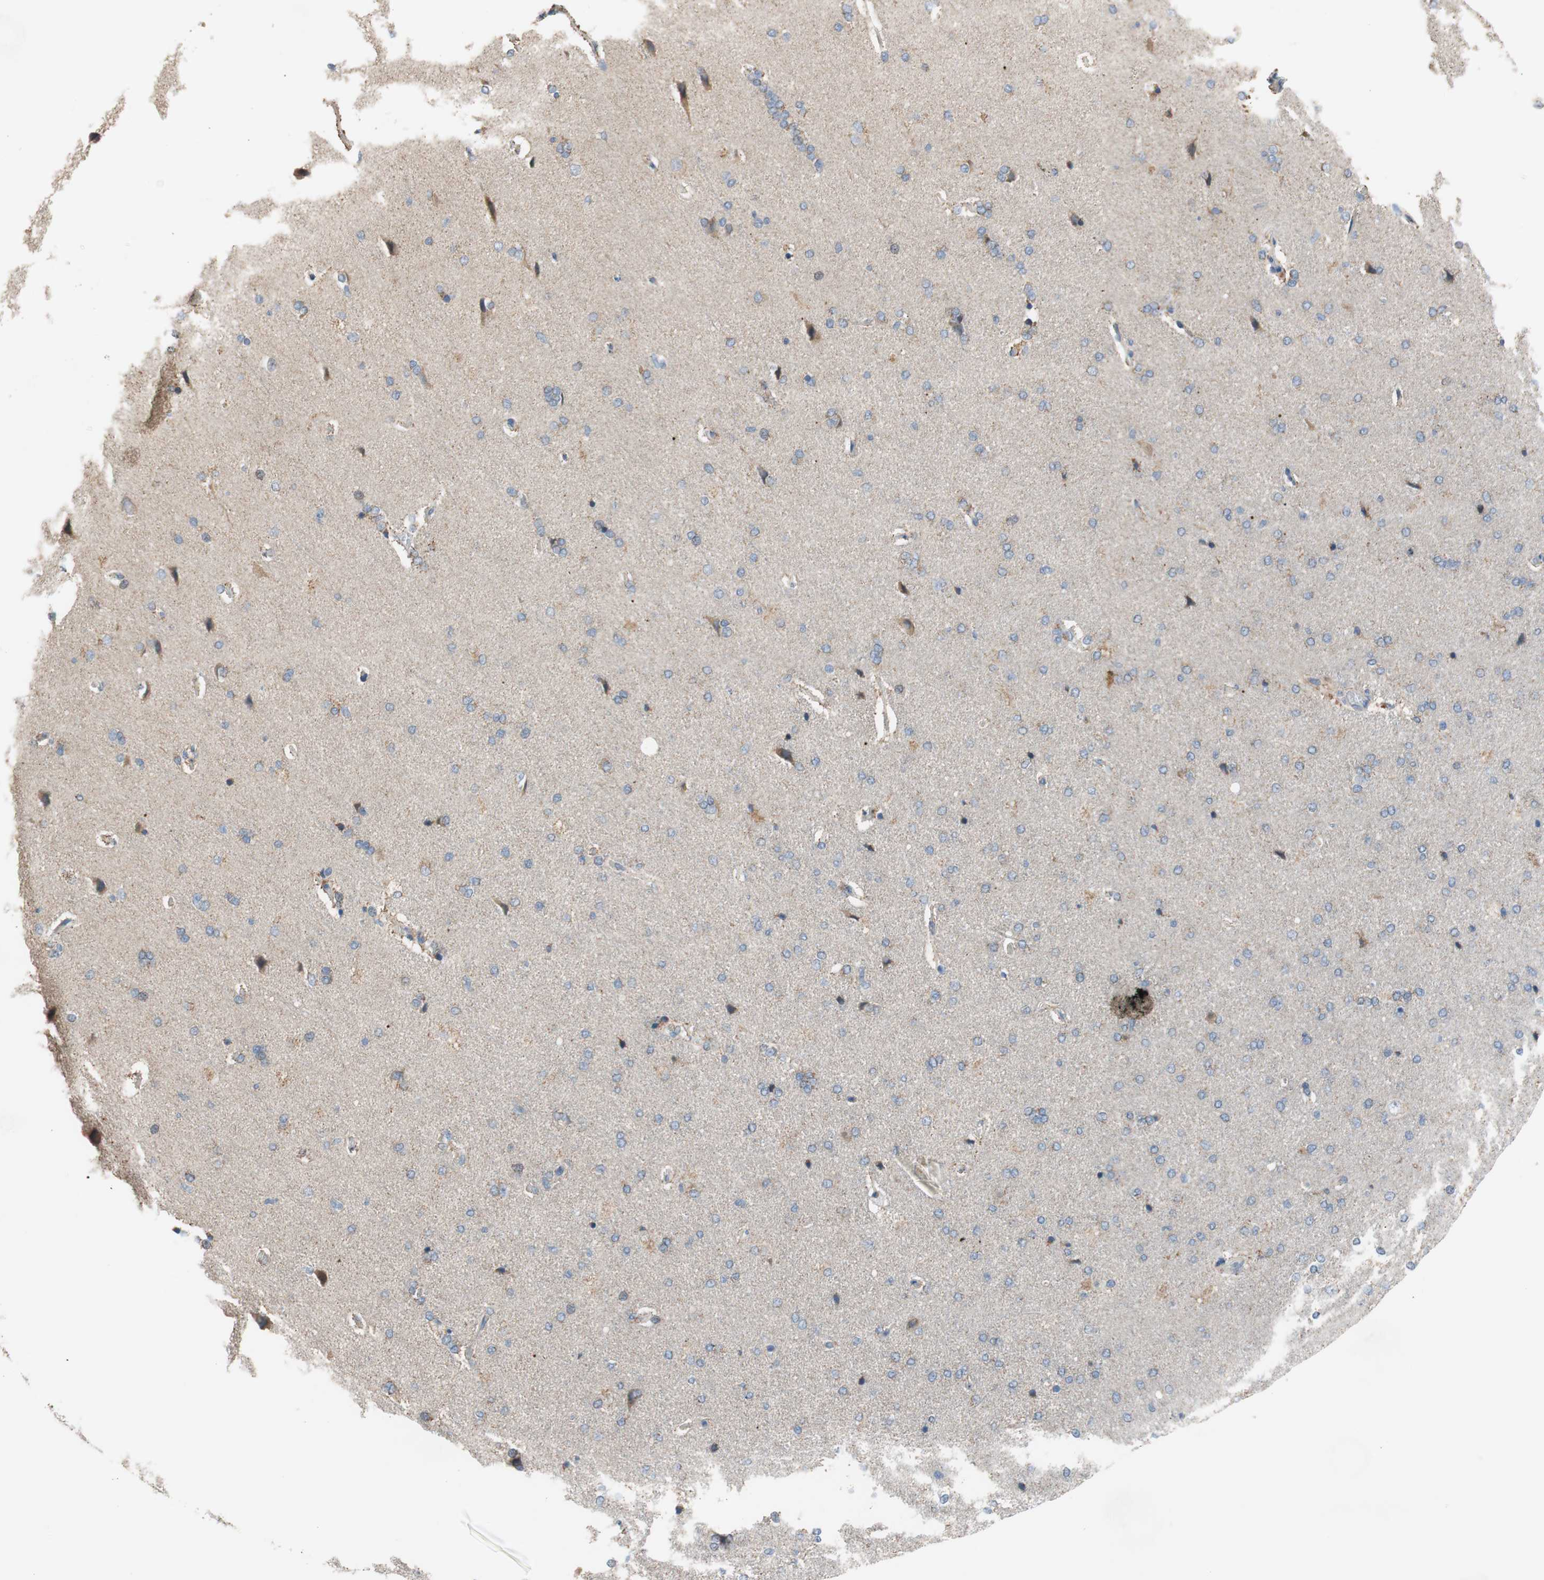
{"staining": {"intensity": "weak", "quantity": "25%-75%", "location": "cytoplasmic/membranous"}, "tissue": "cerebral cortex", "cell_type": "Endothelial cells", "image_type": "normal", "snomed": [{"axis": "morphology", "description": "Normal tissue, NOS"}, {"axis": "topography", "description": "Cerebral cortex"}], "caption": "Protein staining of unremarkable cerebral cortex demonstrates weak cytoplasmic/membranous staining in approximately 25%-75% of endothelial cells.", "gene": "TACR3", "patient": {"sex": "male", "age": 62}}